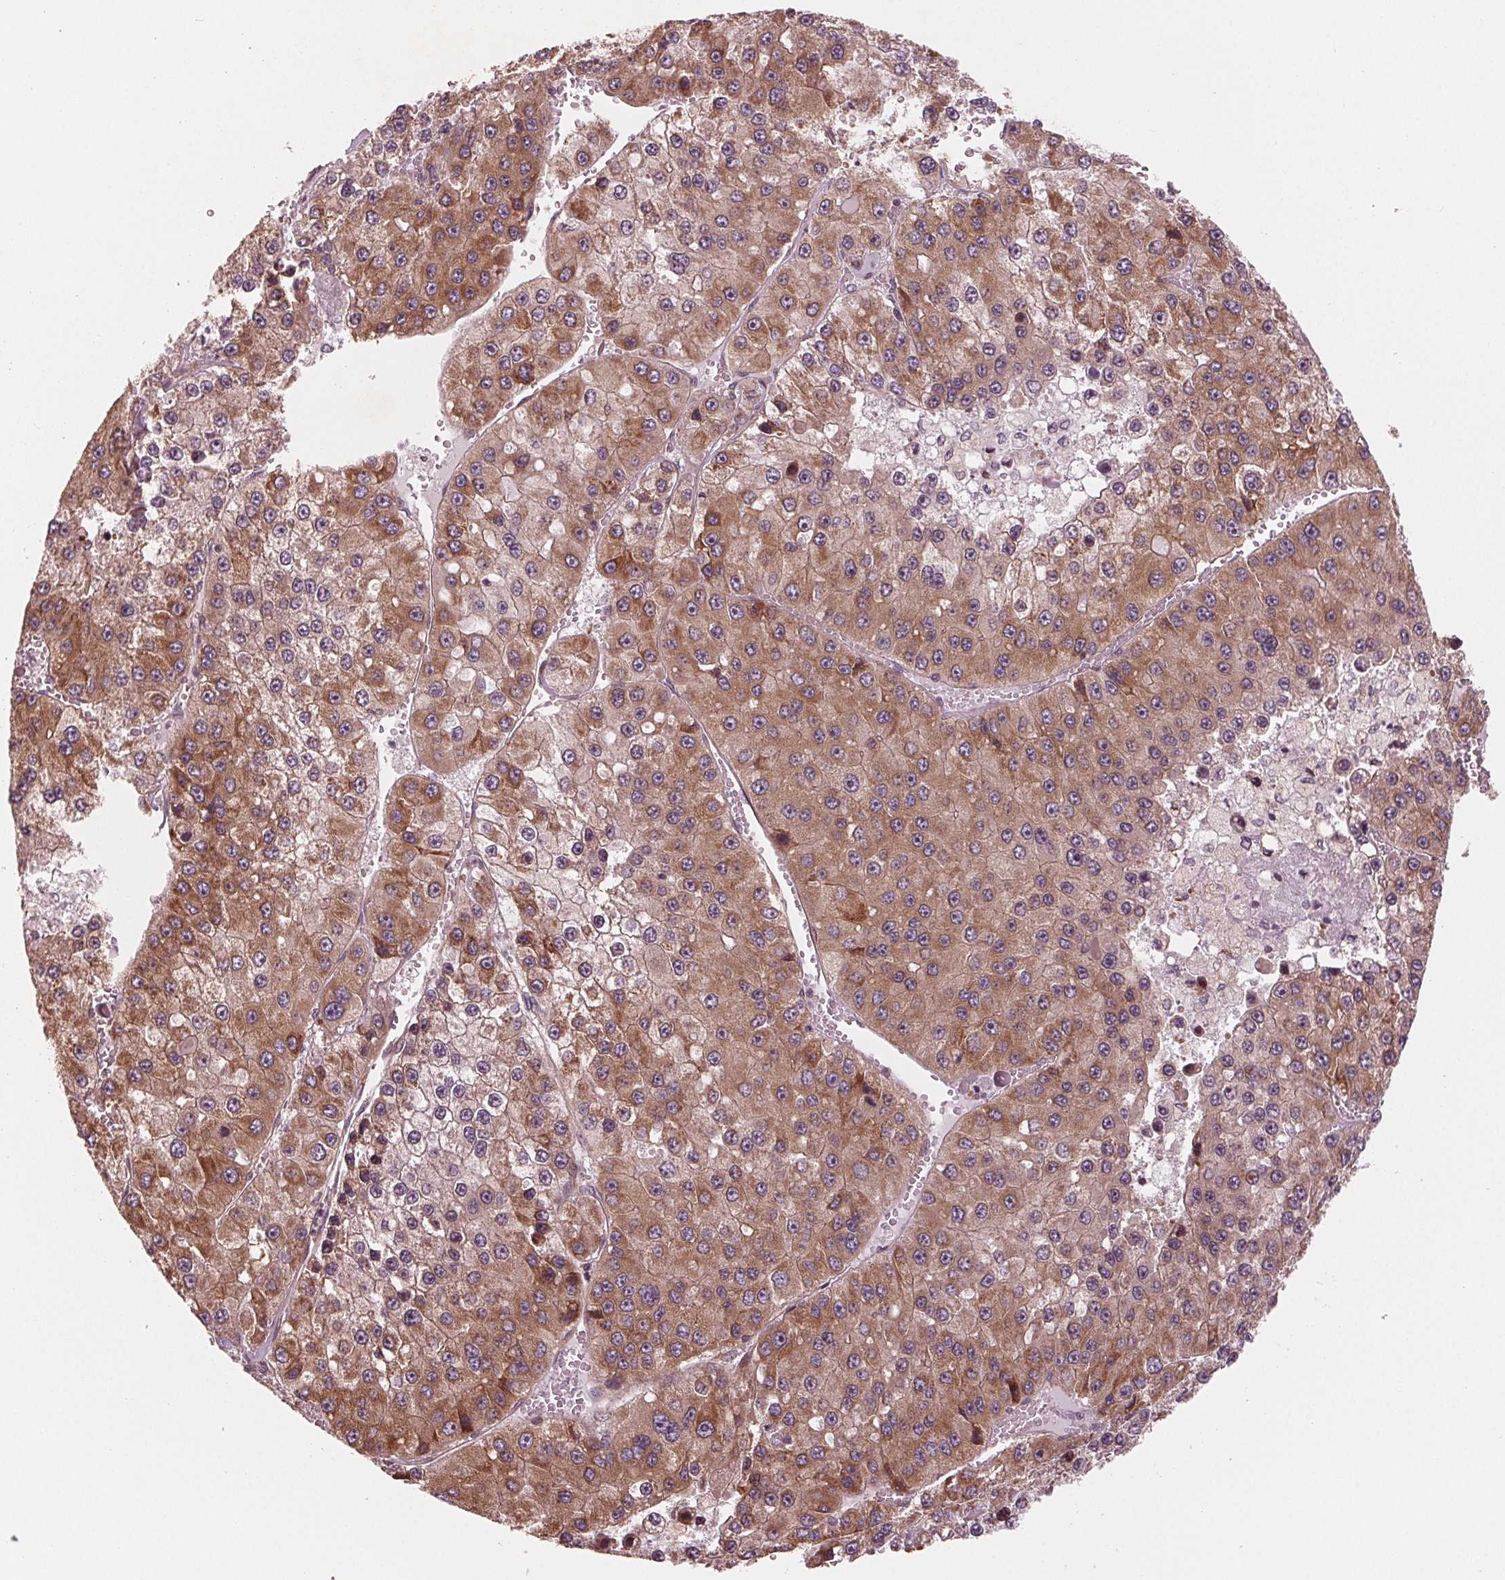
{"staining": {"intensity": "moderate", "quantity": ">75%", "location": "cytoplasmic/membranous"}, "tissue": "liver cancer", "cell_type": "Tumor cells", "image_type": "cancer", "snomed": [{"axis": "morphology", "description": "Carcinoma, Hepatocellular, NOS"}, {"axis": "topography", "description": "Liver"}], "caption": "A high-resolution micrograph shows immunohistochemistry staining of liver cancer, which displays moderate cytoplasmic/membranous expression in approximately >75% of tumor cells.", "gene": "CMIP", "patient": {"sex": "female", "age": 73}}